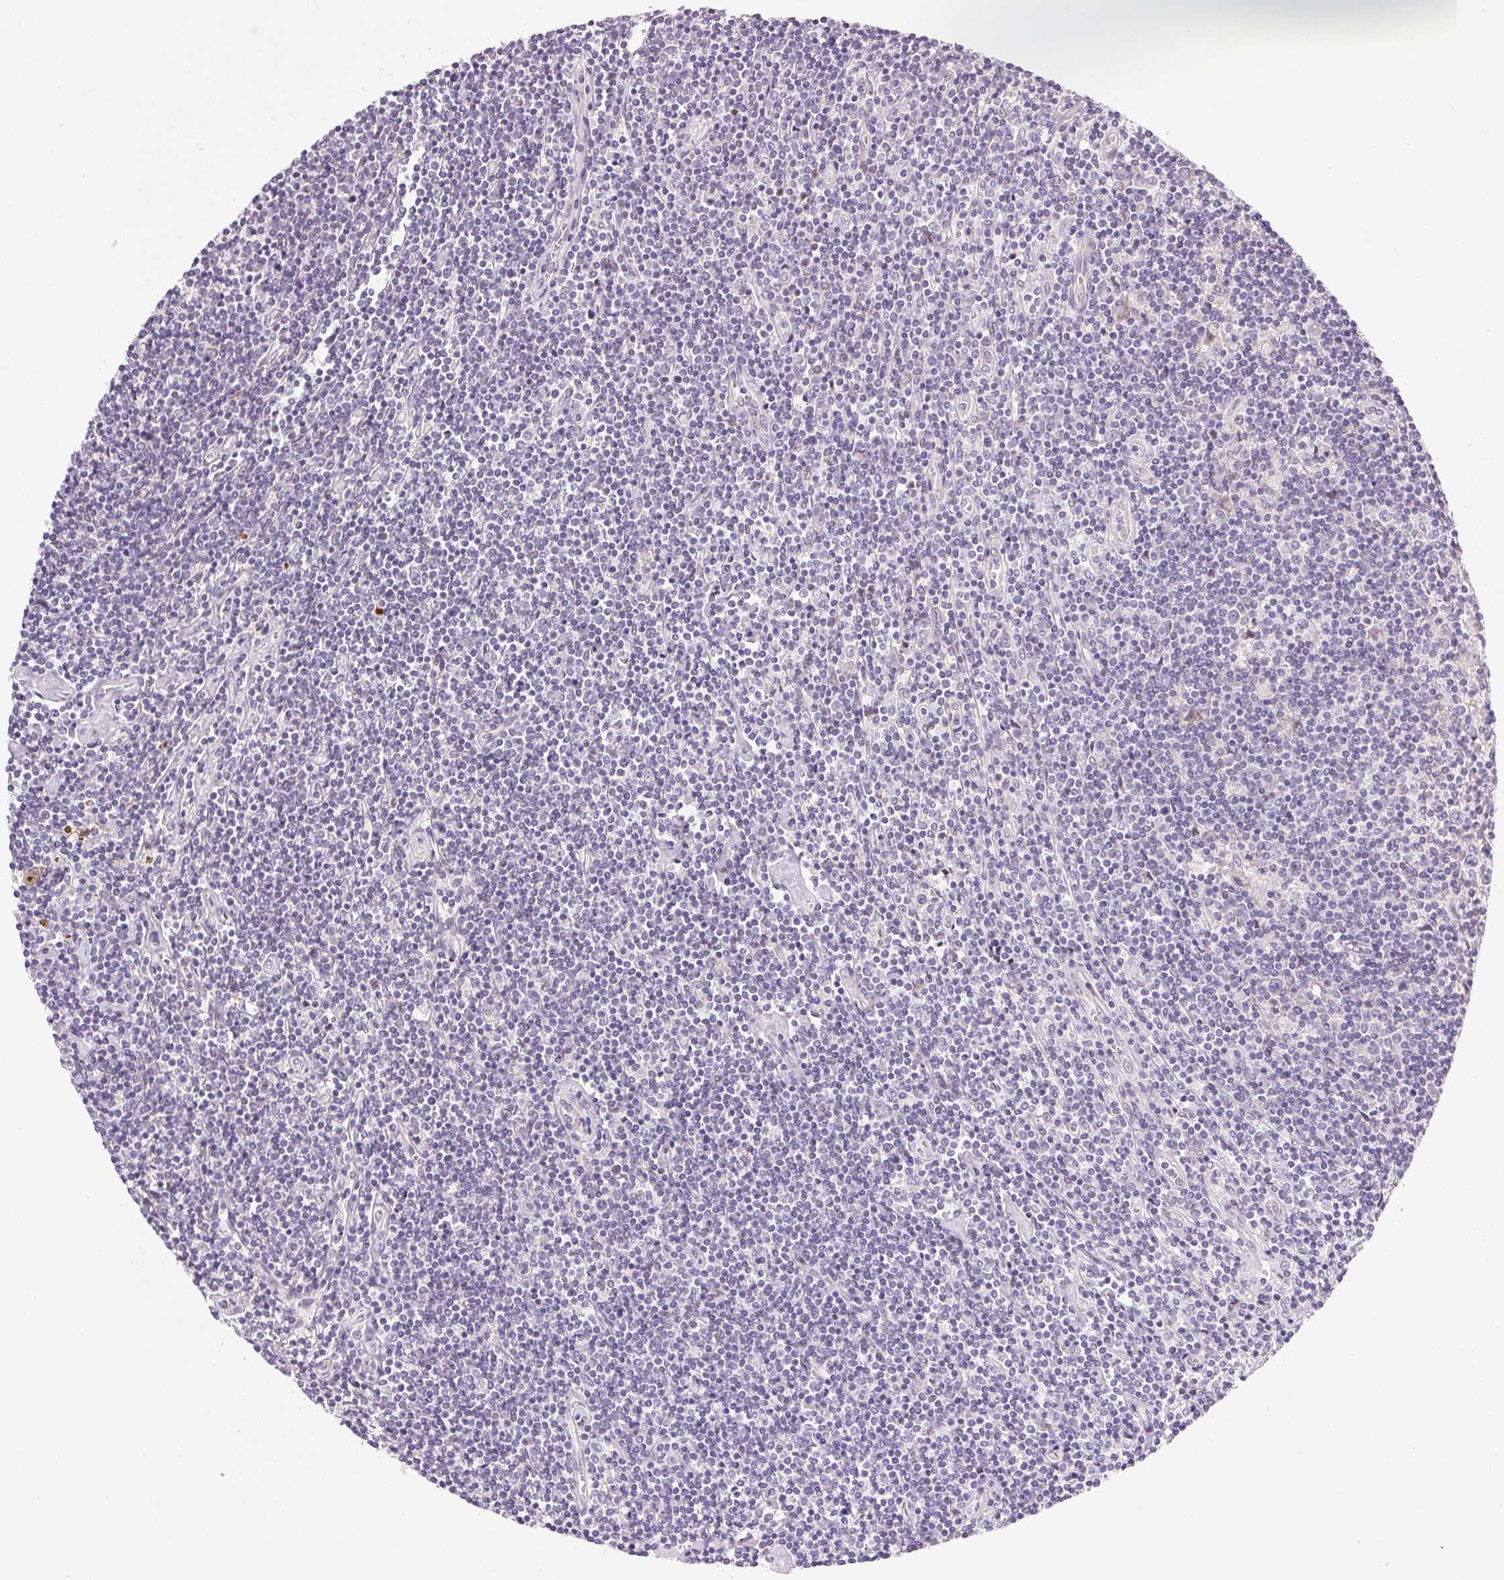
{"staining": {"intensity": "negative", "quantity": "none", "location": "none"}, "tissue": "lymphoma", "cell_type": "Tumor cells", "image_type": "cancer", "snomed": [{"axis": "morphology", "description": "Hodgkin's disease, NOS"}, {"axis": "topography", "description": "Lymph node"}], "caption": "An image of human lymphoma is negative for staining in tumor cells.", "gene": "SYT11", "patient": {"sex": "male", "age": 40}}